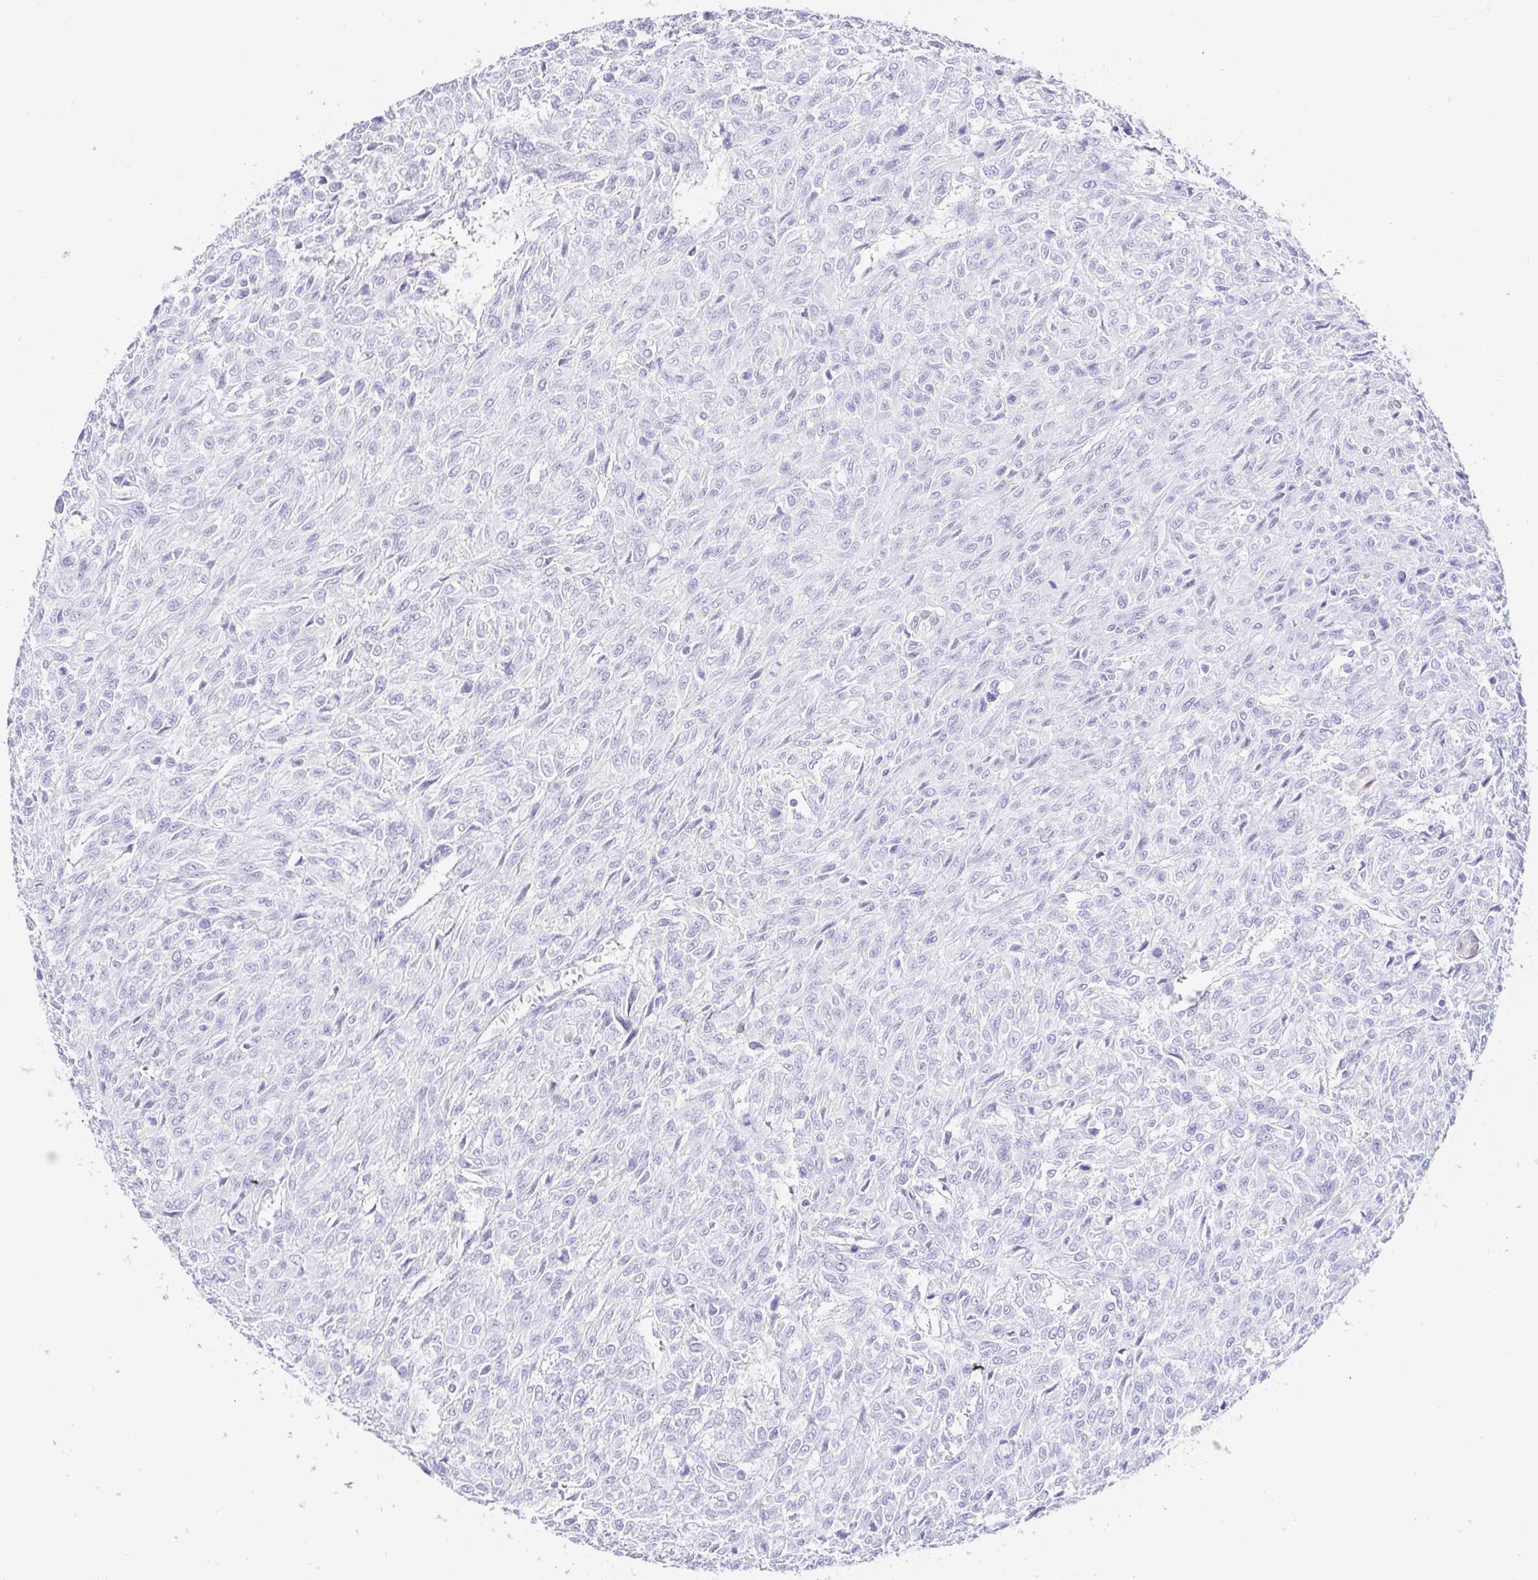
{"staining": {"intensity": "negative", "quantity": "none", "location": "none"}, "tissue": "renal cancer", "cell_type": "Tumor cells", "image_type": "cancer", "snomed": [{"axis": "morphology", "description": "Adenocarcinoma, NOS"}, {"axis": "topography", "description": "Kidney"}], "caption": "A high-resolution micrograph shows immunohistochemistry staining of renal cancer, which displays no significant expression in tumor cells.", "gene": "PAX8", "patient": {"sex": "male", "age": 58}}